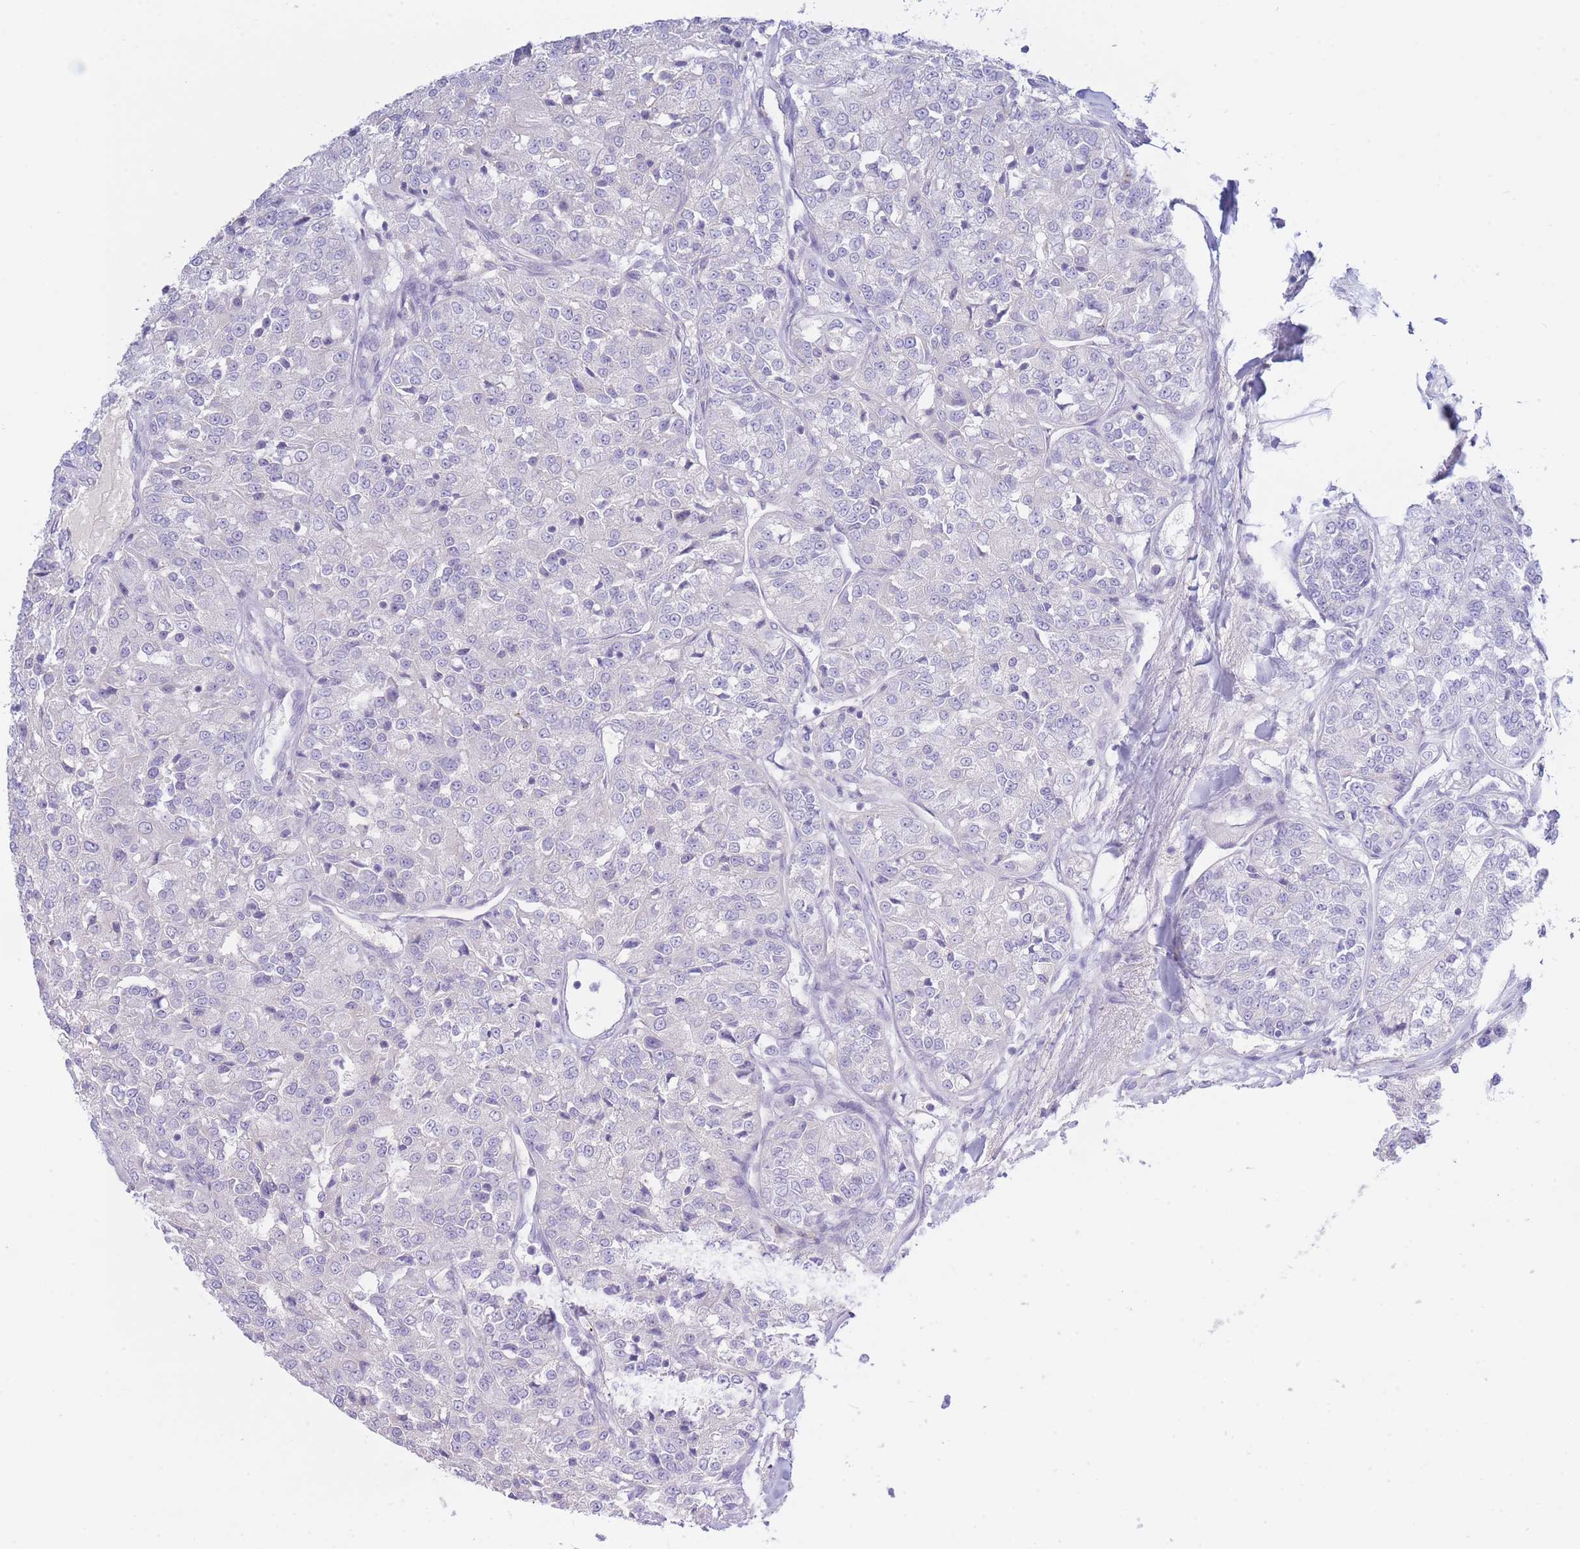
{"staining": {"intensity": "negative", "quantity": "none", "location": "none"}, "tissue": "renal cancer", "cell_type": "Tumor cells", "image_type": "cancer", "snomed": [{"axis": "morphology", "description": "Adenocarcinoma, NOS"}, {"axis": "topography", "description": "Kidney"}], "caption": "This is an immunohistochemistry (IHC) micrograph of human adenocarcinoma (renal). There is no staining in tumor cells.", "gene": "NANP", "patient": {"sex": "female", "age": 63}}